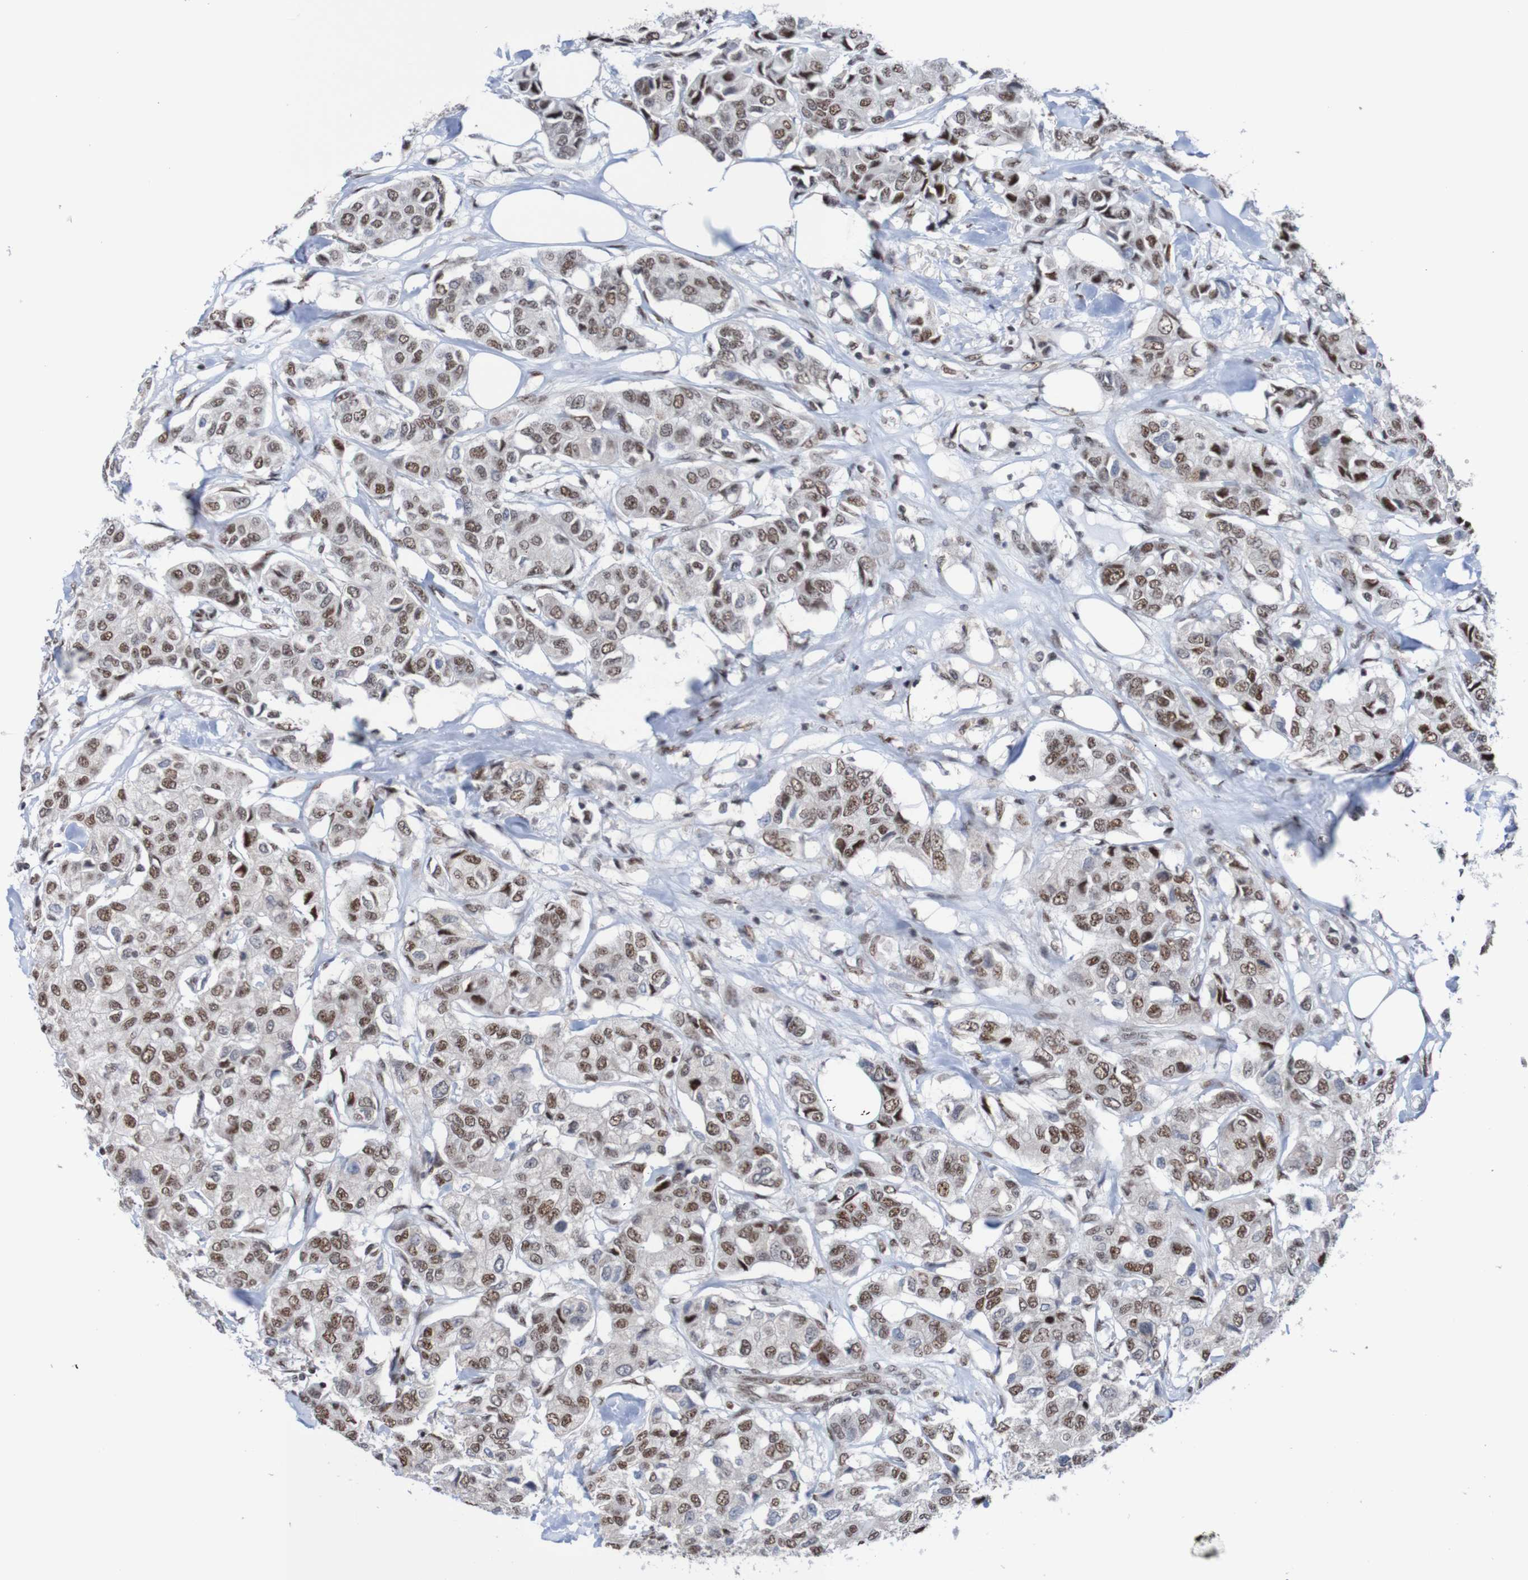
{"staining": {"intensity": "moderate", "quantity": ">75%", "location": "nuclear"}, "tissue": "breast cancer", "cell_type": "Tumor cells", "image_type": "cancer", "snomed": [{"axis": "morphology", "description": "Duct carcinoma"}, {"axis": "topography", "description": "Breast"}], "caption": "Protein expression analysis of human breast cancer (intraductal carcinoma) reveals moderate nuclear positivity in approximately >75% of tumor cells. (DAB (3,3'-diaminobenzidine) = brown stain, brightfield microscopy at high magnification).", "gene": "CDC5L", "patient": {"sex": "female", "age": 80}}